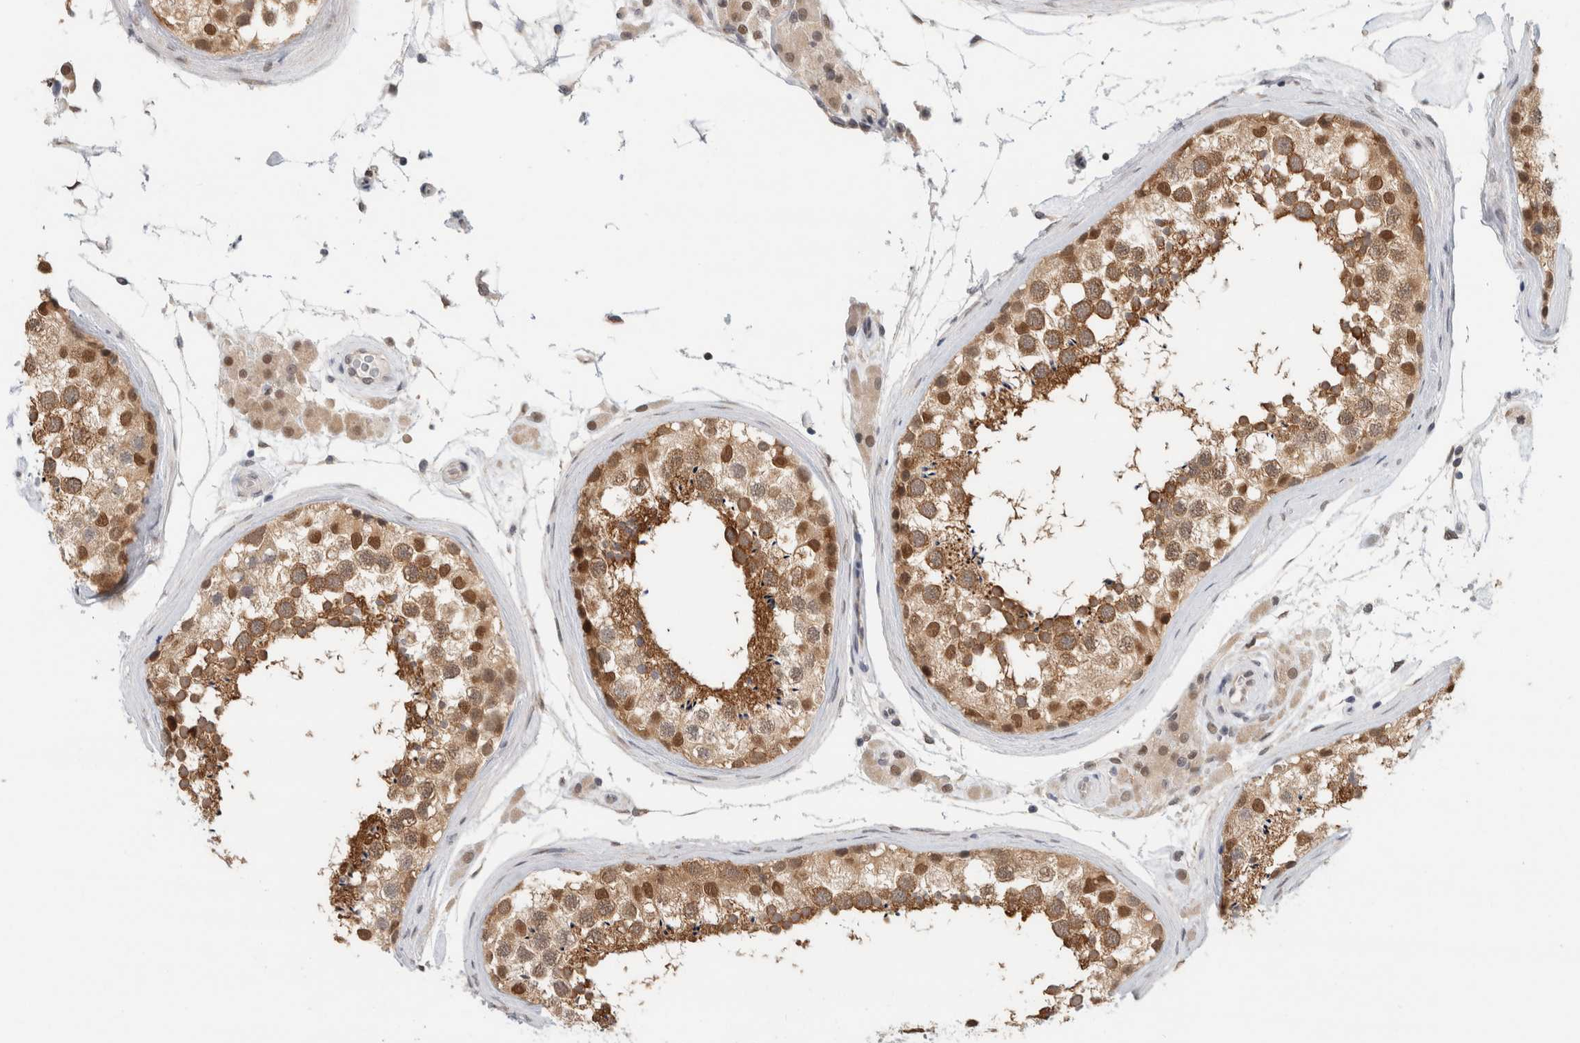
{"staining": {"intensity": "moderate", "quantity": ">75%", "location": "cytoplasmic/membranous"}, "tissue": "testis", "cell_type": "Cells in seminiferous ducts", "image_type": "normal", "snomed": [{"axis": "morphology", "description": "Normal tissue, NOS"}, {"axis": "topography", "description": "Testis"}], "caption": "Immunohistochemistry staining of normal testis, which demonstrates medium levels of moderate cytoplasmic/membranous expression in approximately >75% of cells in seminiferous ducts indicating moderate cytoplasmic/membranous protein positivity. The staining was performed using DAB (brown) for protein detection and nuclei were counterstained in hematoxylin (blue).", "gene": "EIF4G3", "patient": {"sex": "male", "age": 46}}